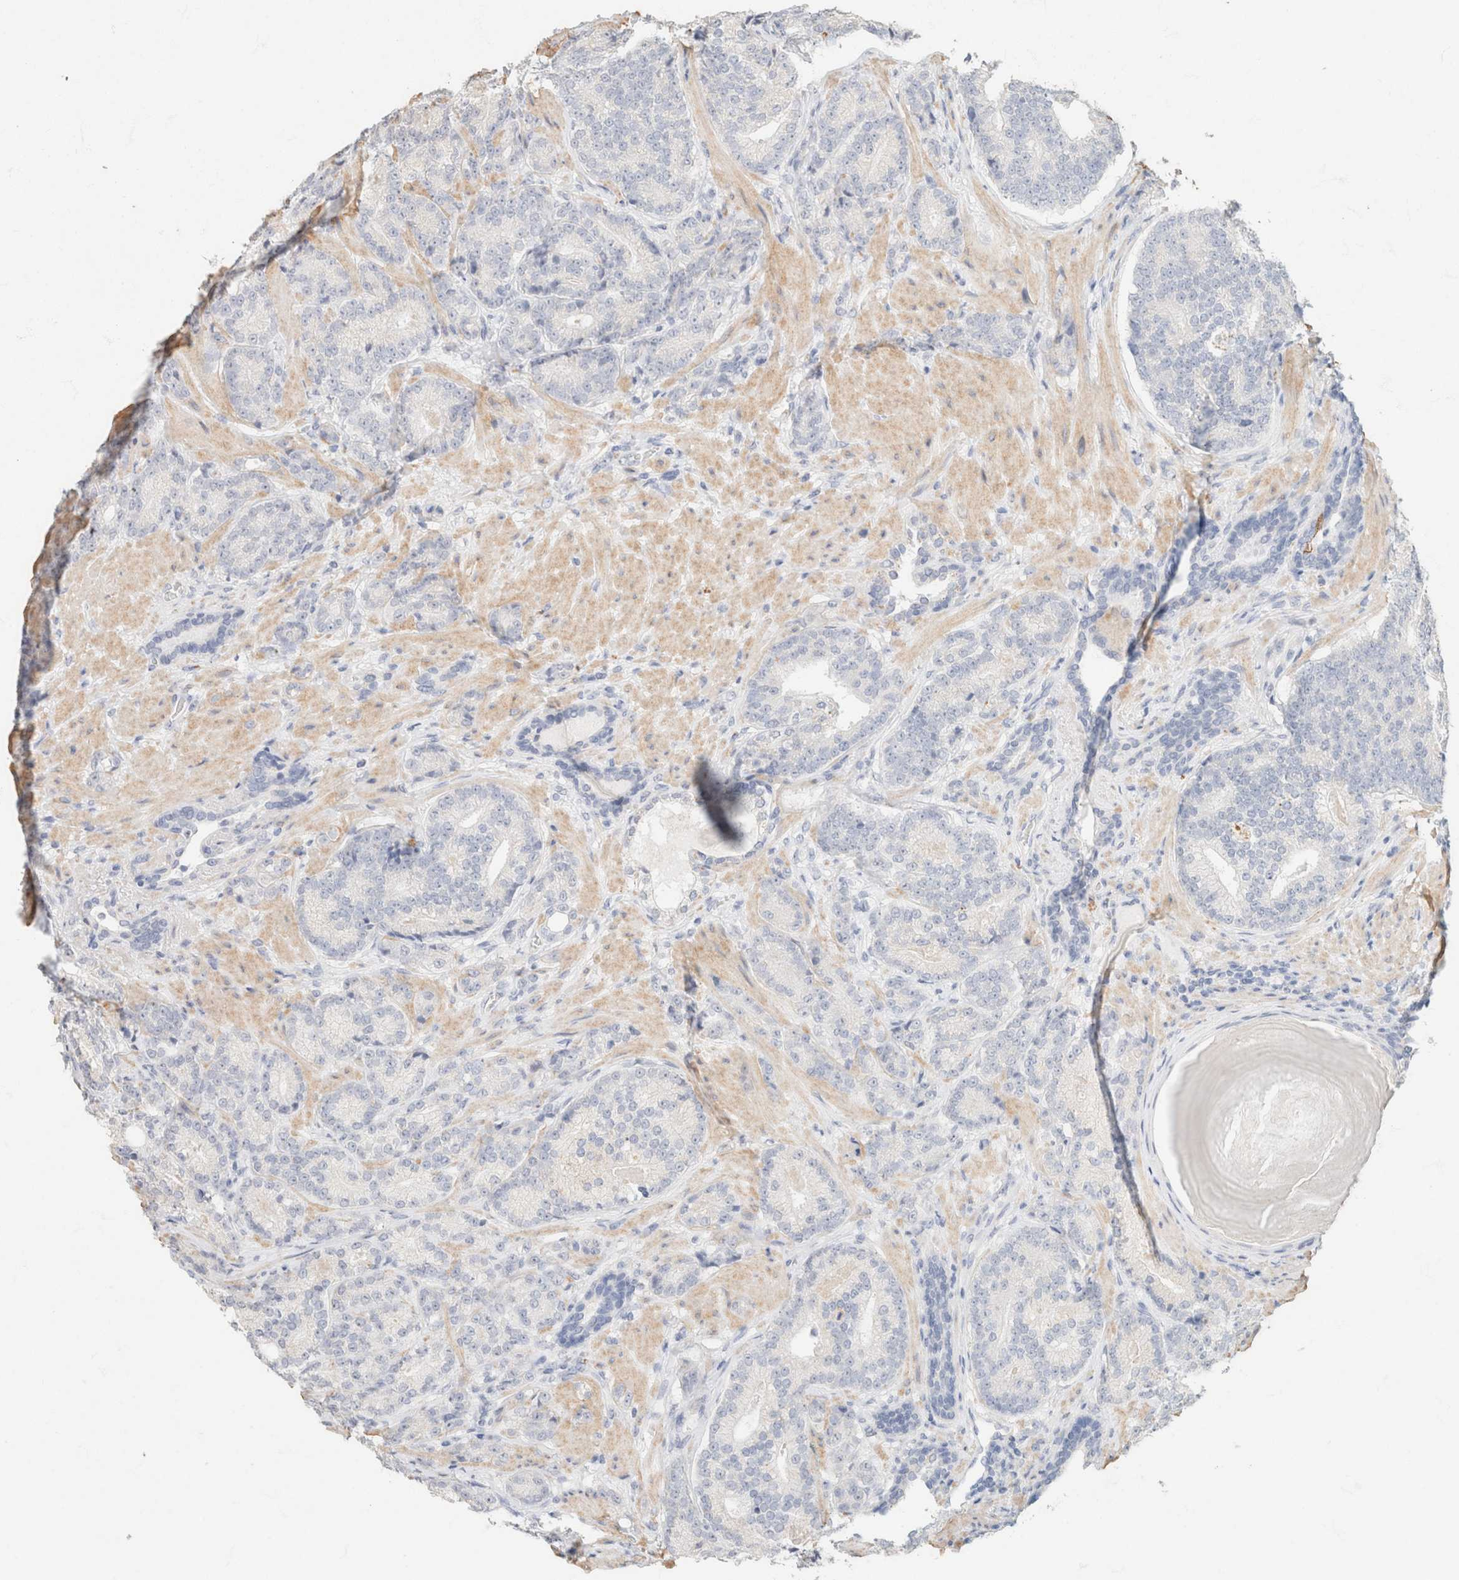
{"staining": {"intensity": "negative", "quantity": "none", "location": "none"}, "tissue": "prostate cancer", "cell_type": "Tumor cells", "image_type": "cancer", "snomed": [{"axis": "morphology", "description": "Adenocarcinoma, High grade"}, {"axis": "topography", "description": "Prostate"}], "caption": "Image shows no significant protein expression in tumor cells of prostate cancer. Nuclei are stained in blue.", "gene": "CA12", "patient": {"sex": "male", "age": 61}}